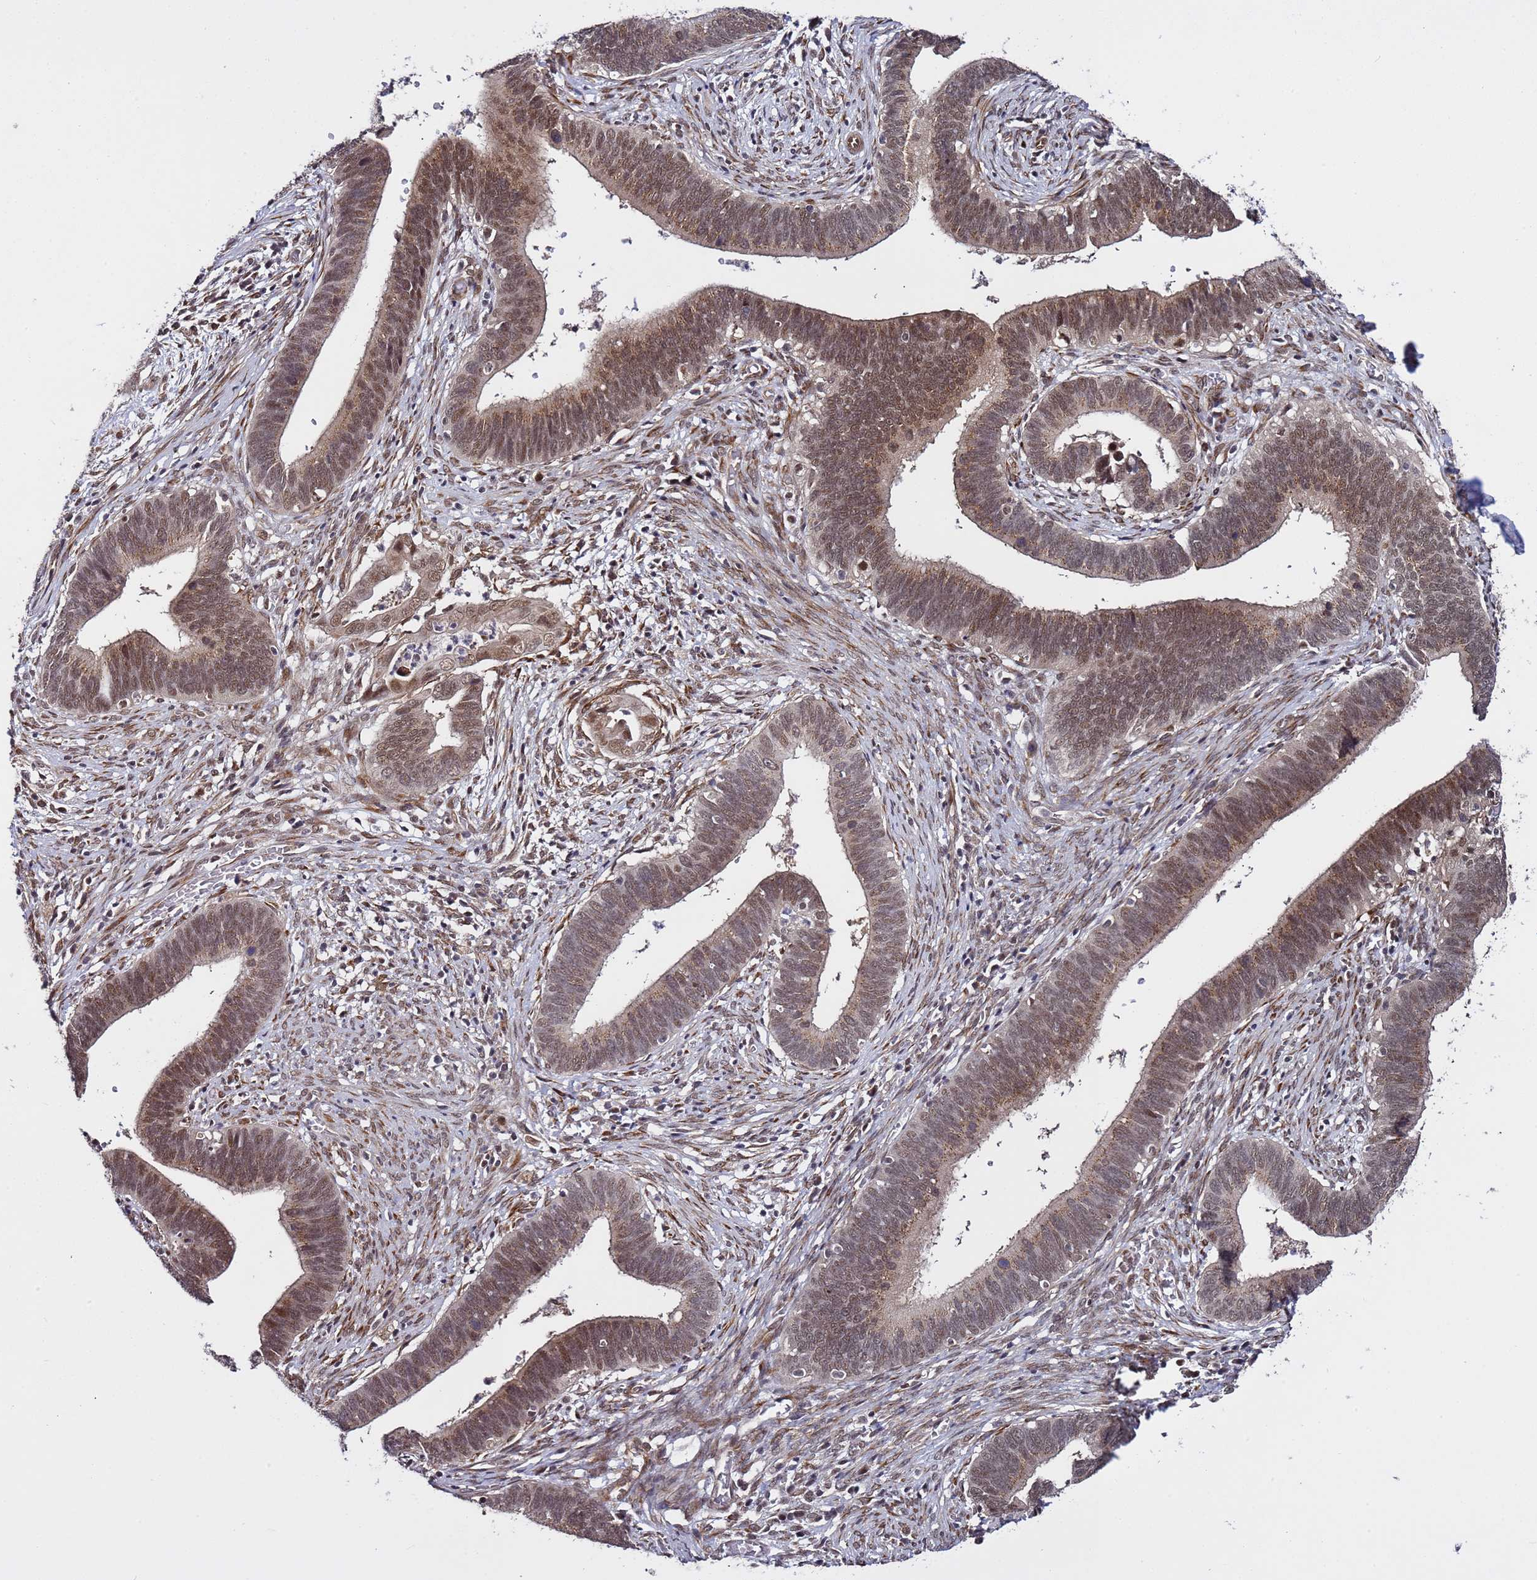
{"staining": {"intensity": "moderate", "quantity": ">75%", "location": "cytoplasmic/membranous,nuclear"}, "tissue": "cervical cancer", "cell_type": "Tumor cells", "image_type": "cancer", "snomed": [{"axis": "morphology", "description": "Adenocarcinoma, NOS"}, {"axis": "topography", "description": "Cervix"}], "caption": "Immunohistochemistry (IHC) micrograph of neoplastic tissue: human cervical cancer stained using IHC displays medium levels of moderate protein expression localized specifically in the cytoplasmic/membranous and nuclear of tumor cells, appearing as a cytoplasmic/membranous and nuclear brown color.", "gene": "POLR2D", "patient": {"sex": "female", "age": 42}}